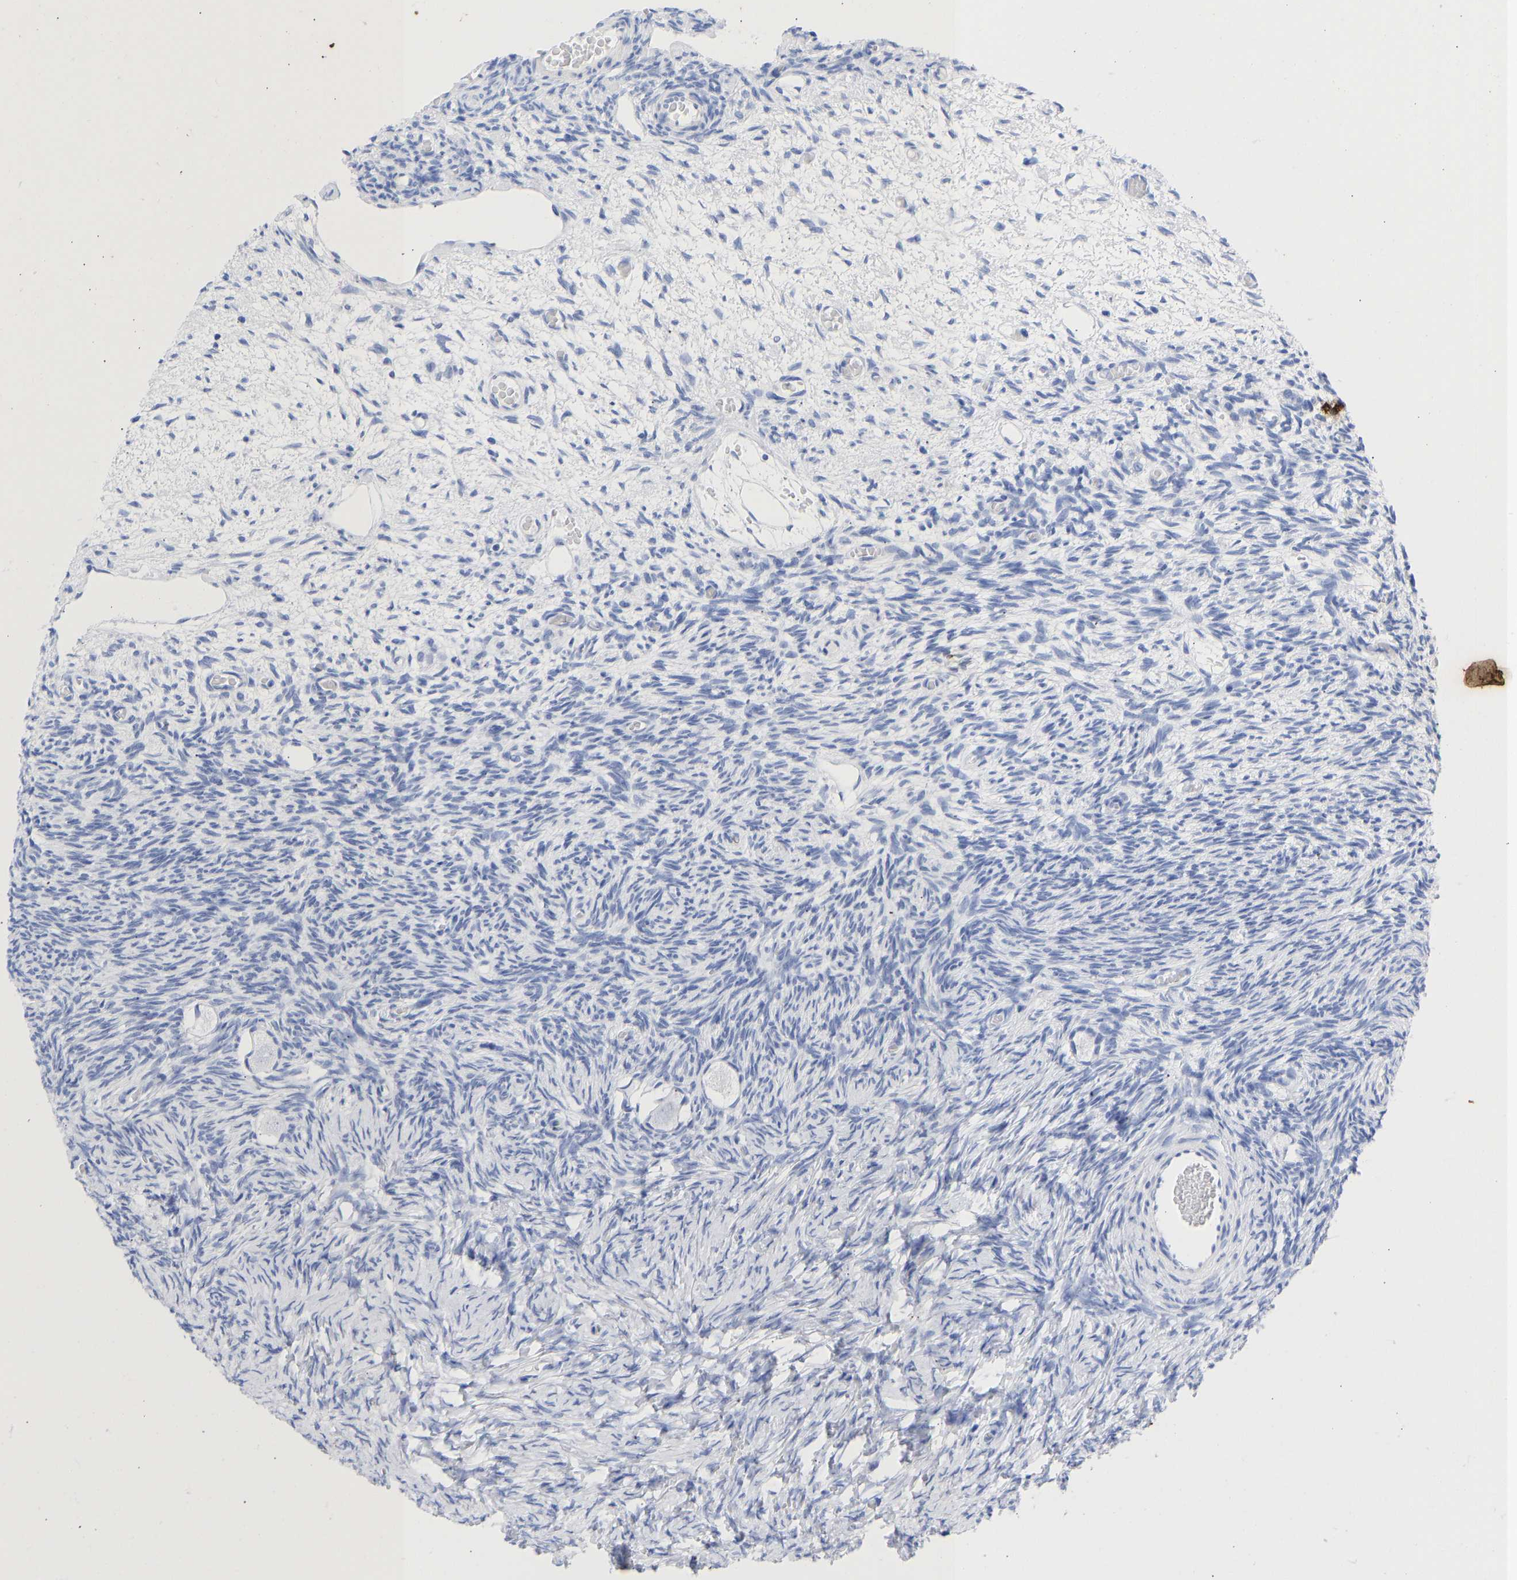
{"staining": {"intensity": "negative", "quantity": "none", "location": "none"}, "tissue": "ovary", "cell_type": "Follicle cells", "image_type": "normal", "snomed": [{"axis": "morphology", "description": "Normal tissue, NOS"}, {"axis": "topography", "description": "Ovary"}], "caption": "The image demonstrates no staining of follicle cells in normal ovary.", "gene": "KRT1", "patient": {"sex": "female", "age": 27}}